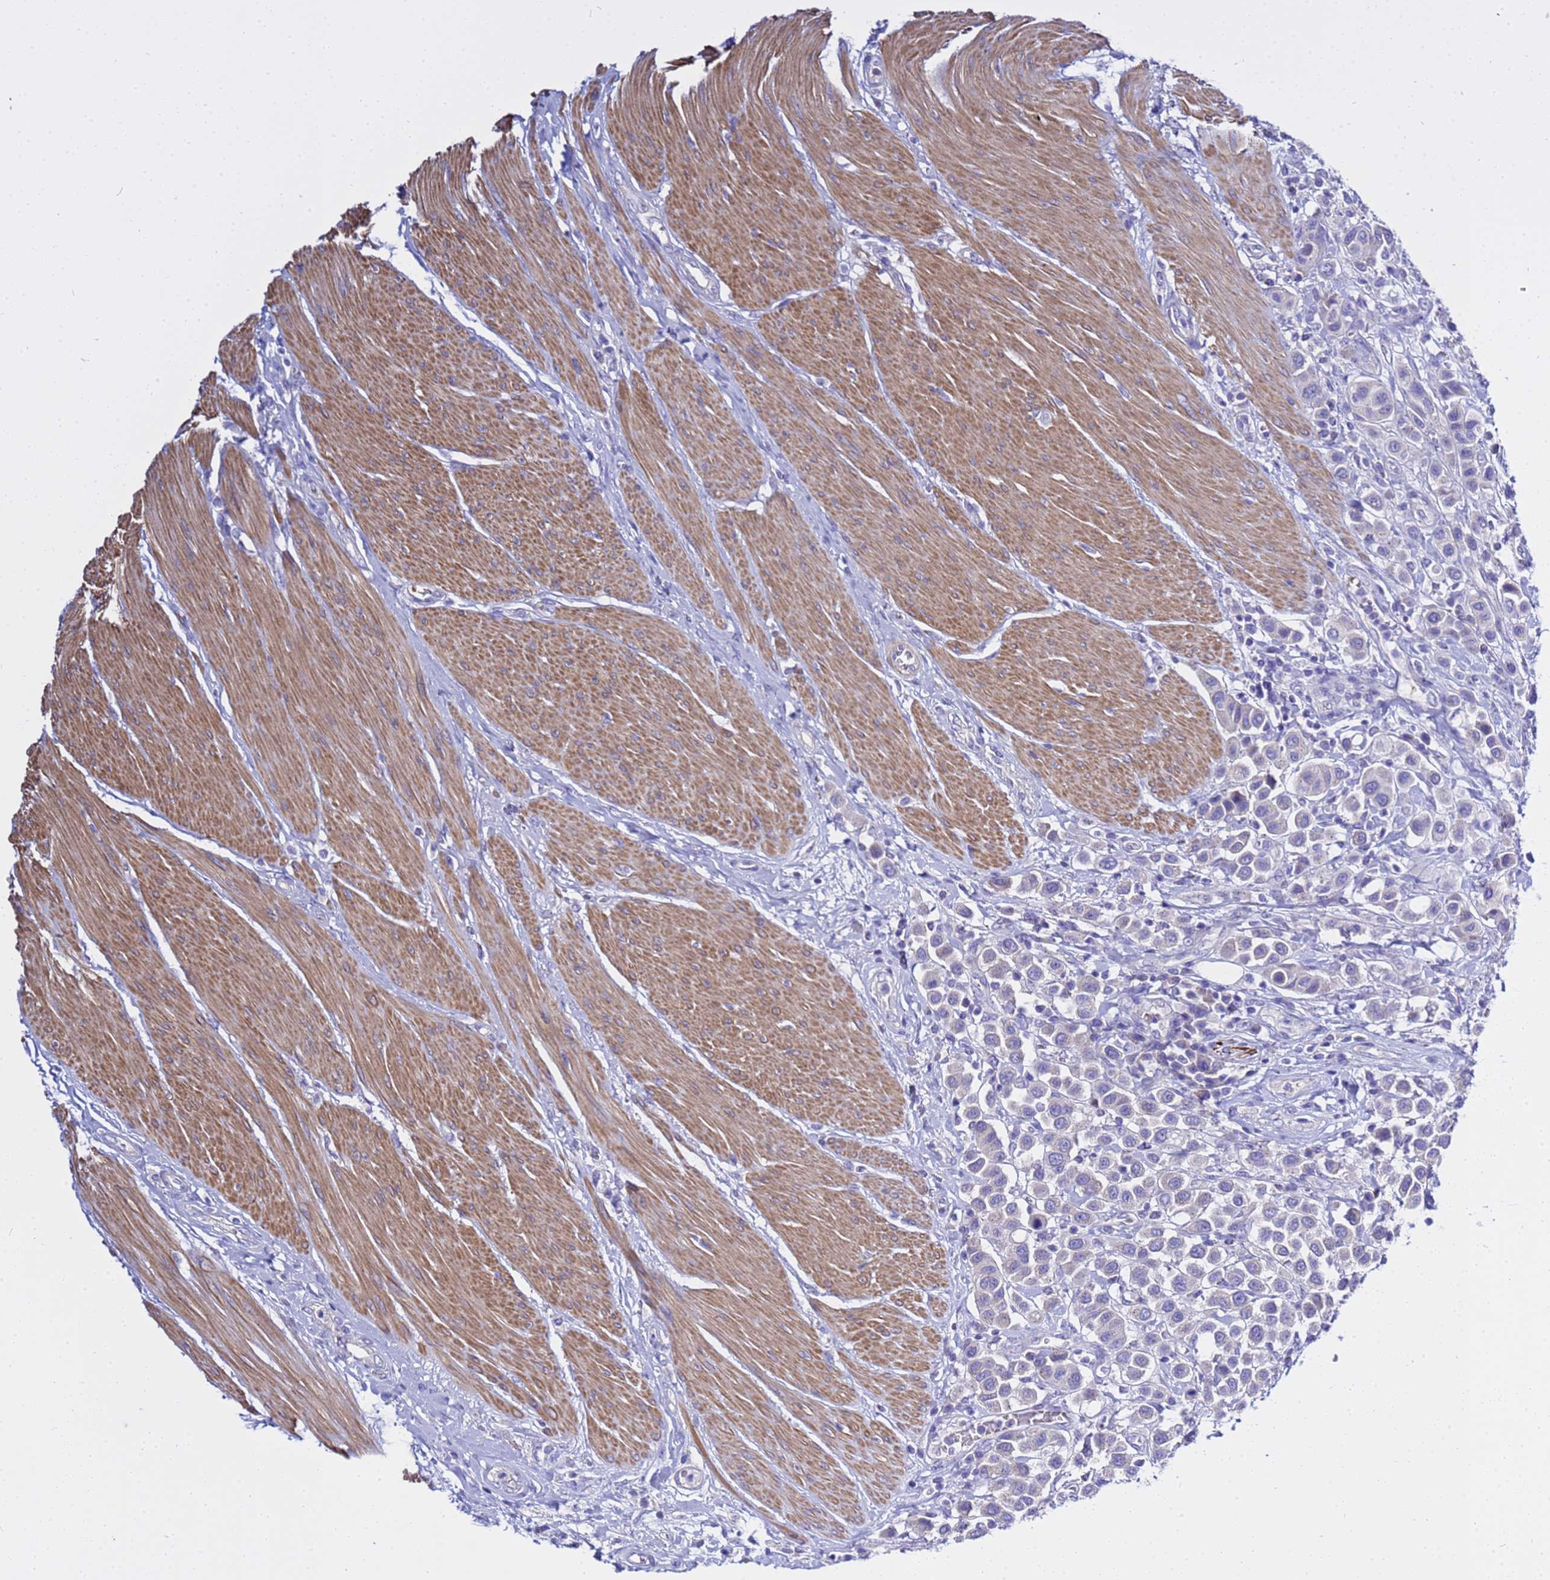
{"staining": {"intensity": "negative", "quantity": "none", "location": "none"}, "tissue": "urothelial cancer", "cell_type": "Tumor cells", "image_type": "cancer", "snomed": [{"axis": "morphology", "description": "Urothelial carcinoma, High grade"}, {"axis": "topography", "description": "Urinary bladder"}], "caption": "This is an immunohistochemistry (IHC) histopathology image of urothelial carcinoma (high-grade). There is no staining in tumor cells.", "gene": "USP18", "patient": {"sex": "male", "age": 50}}